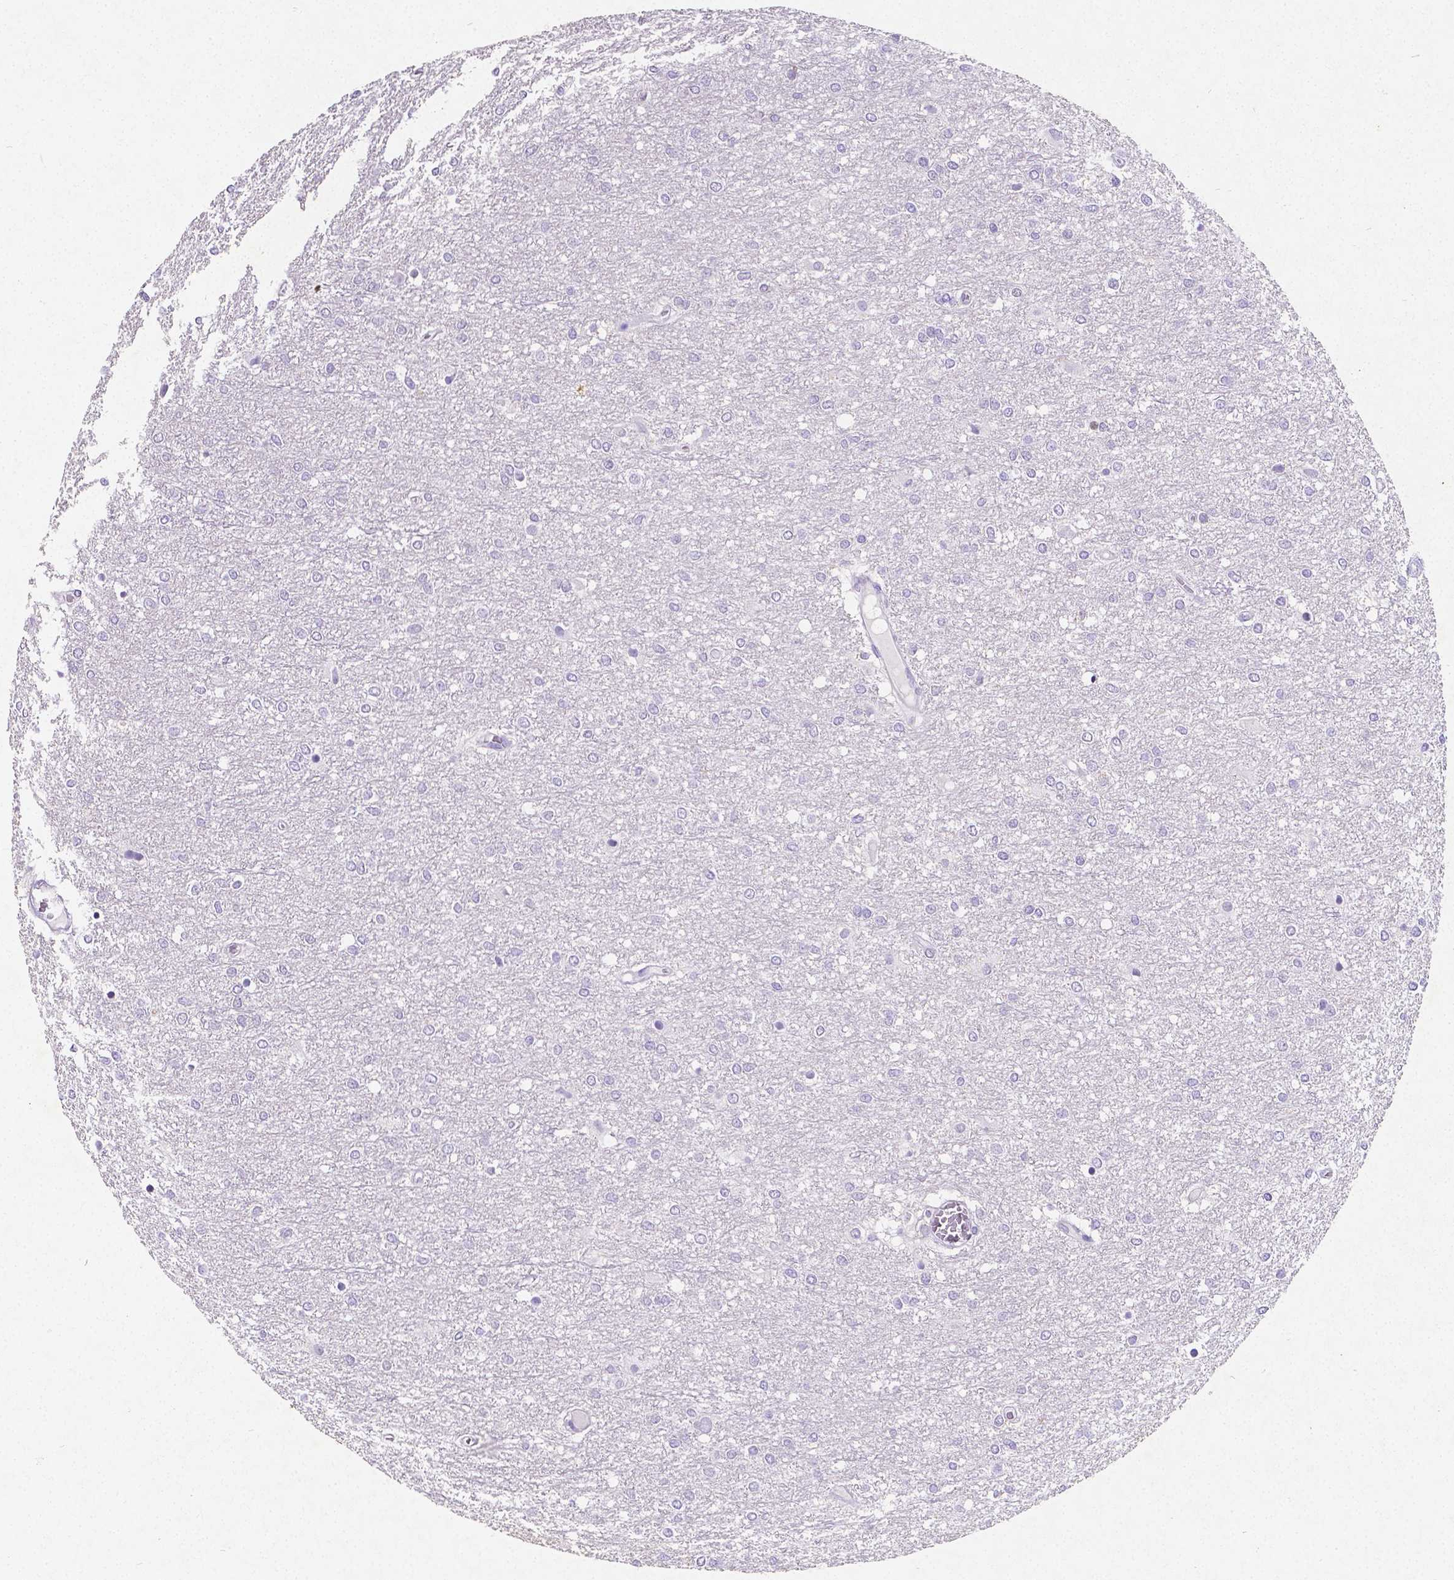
{"staining": {"intensity": "negative", "quantity": "none", "location": "none"}, "tissue": "glioma", "cell_type": "Tumor cells", "image_type": "cancer", "snomed": [{"axis": "morphology", "description": "Glioma, malignant, High grade"}, {"axis": "topography", "description": "Brain"}], "caption": "Image shows no significant protein staining in tumor cells of malignant high-grade glioma. (Brightfield microscopy of DAB (3,3'-diaminobenzidine) immunohistochemistry (IHC) at high magnification).", "gene": "SATB2", "patient": {"sex": "female", "age": 61}}